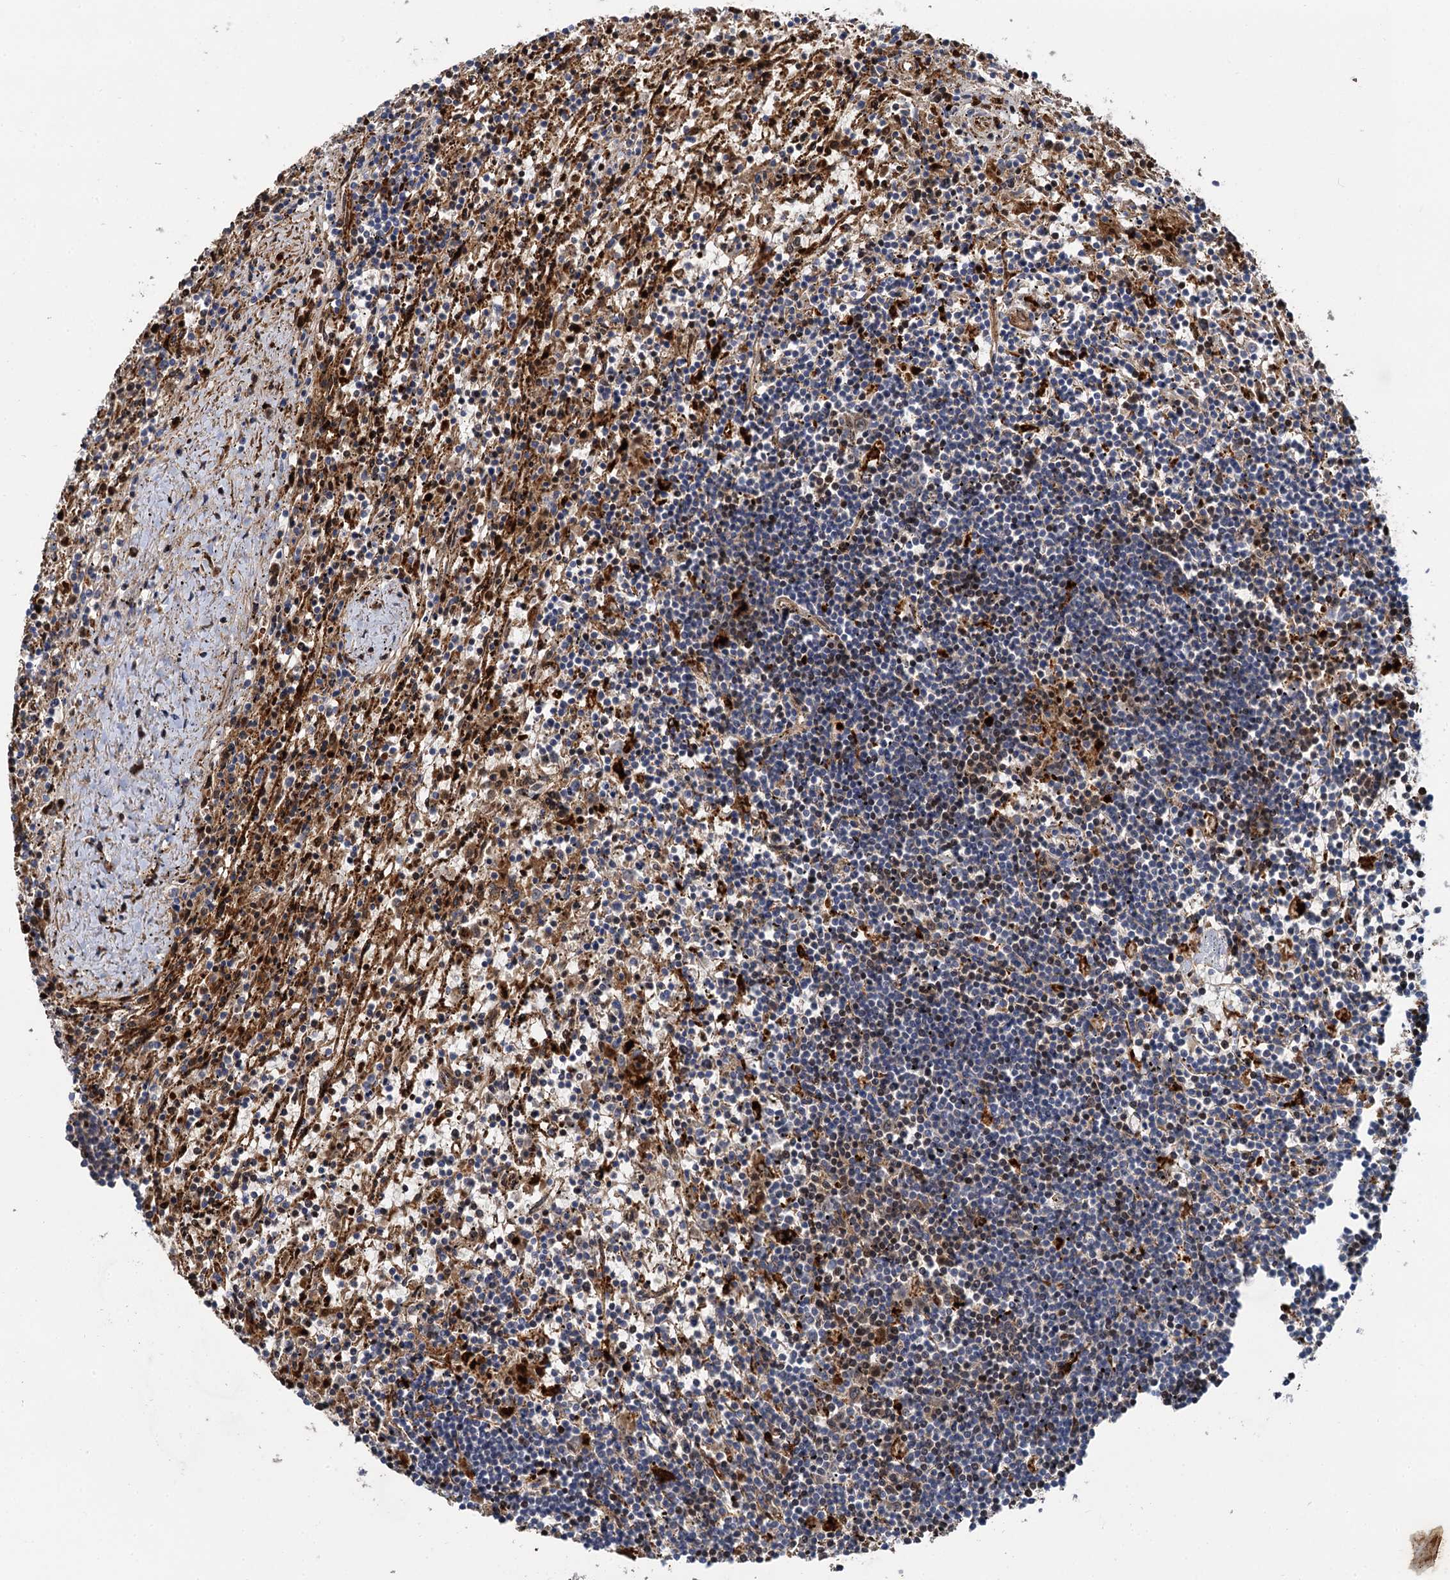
{"staining": {"intensity": "negative", "quantity": "none", "location": "none"}, "tissue": "lymphoma", "cell_type": "Tumor cells", "image_type": "cancer", "snomed": [{"axis": "morphology", "description": "Malignant lymphoma, non-Hodgkin's type, Low grade"}, {"axis": "topography", "description": "Spleen"}], "caption": "High magnification brightfield microscopy of lymphoma stained with DAB (3,3'-diaminobenzidine) (brown) and counterstained with hematoxylin (blue): tumor cells show no significant staining.", "gene": "GBA1", "patient": {"sex": "male", "age": 76}}